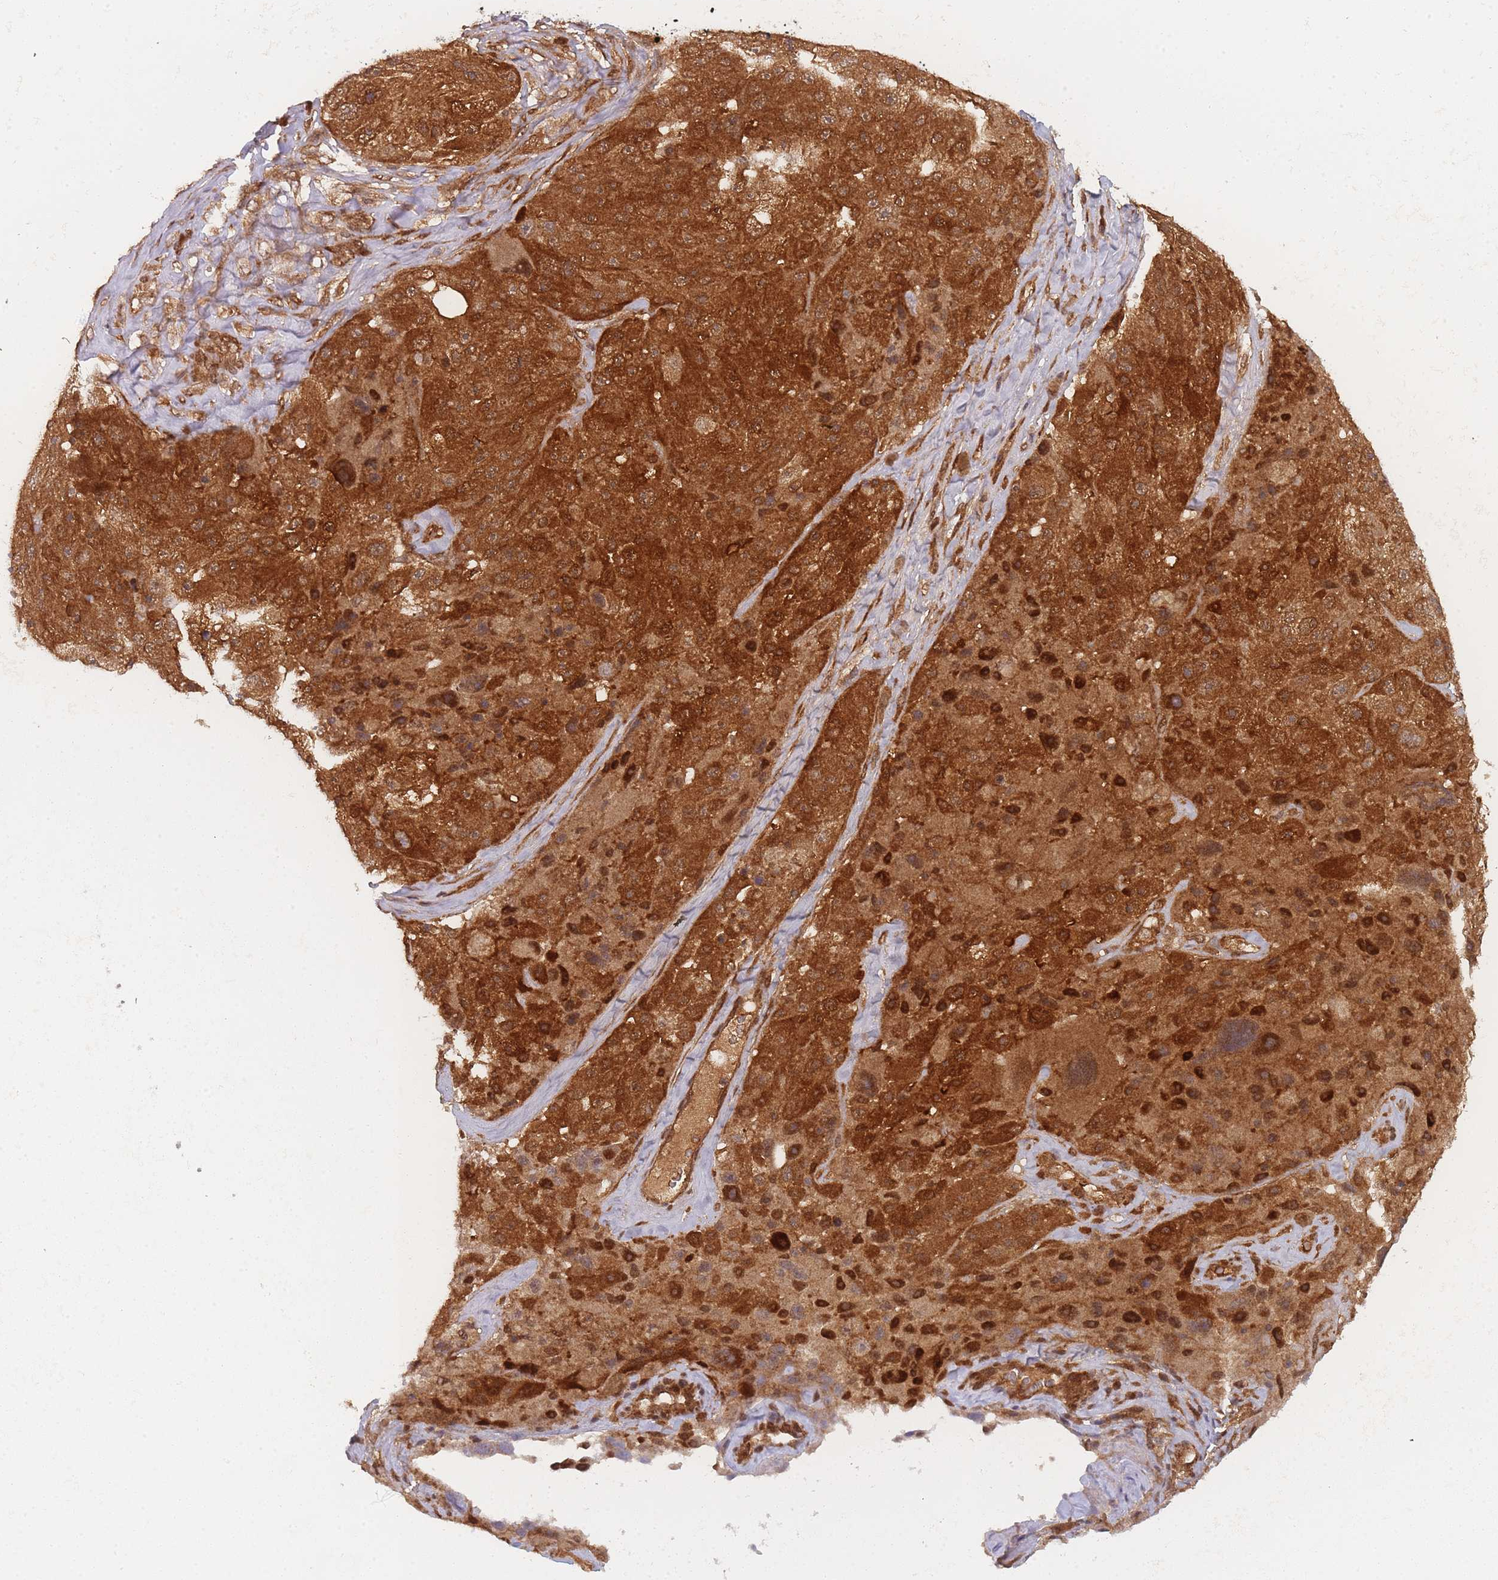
{"staining": {"intensity": "strong", "quantity": ">75%", "location": "cytoplasmic/membranous"}, "tissue": "melanoma", "cell_type": "Tumor cells", "image_type": "cancer", "snomed": [{"axis": "morphology", "description": "Malignant melanoma, Metastatic site"}, {"axis": "topography", "description": "Lymph node"}], "caption": "A brown stain shows strong cytoplasmic/membranous staining of a protein in malignant melanoma (metastatic site) tumor cells.", "gene": "MRI1", "patient": {"sex": "male", "age": 62}}